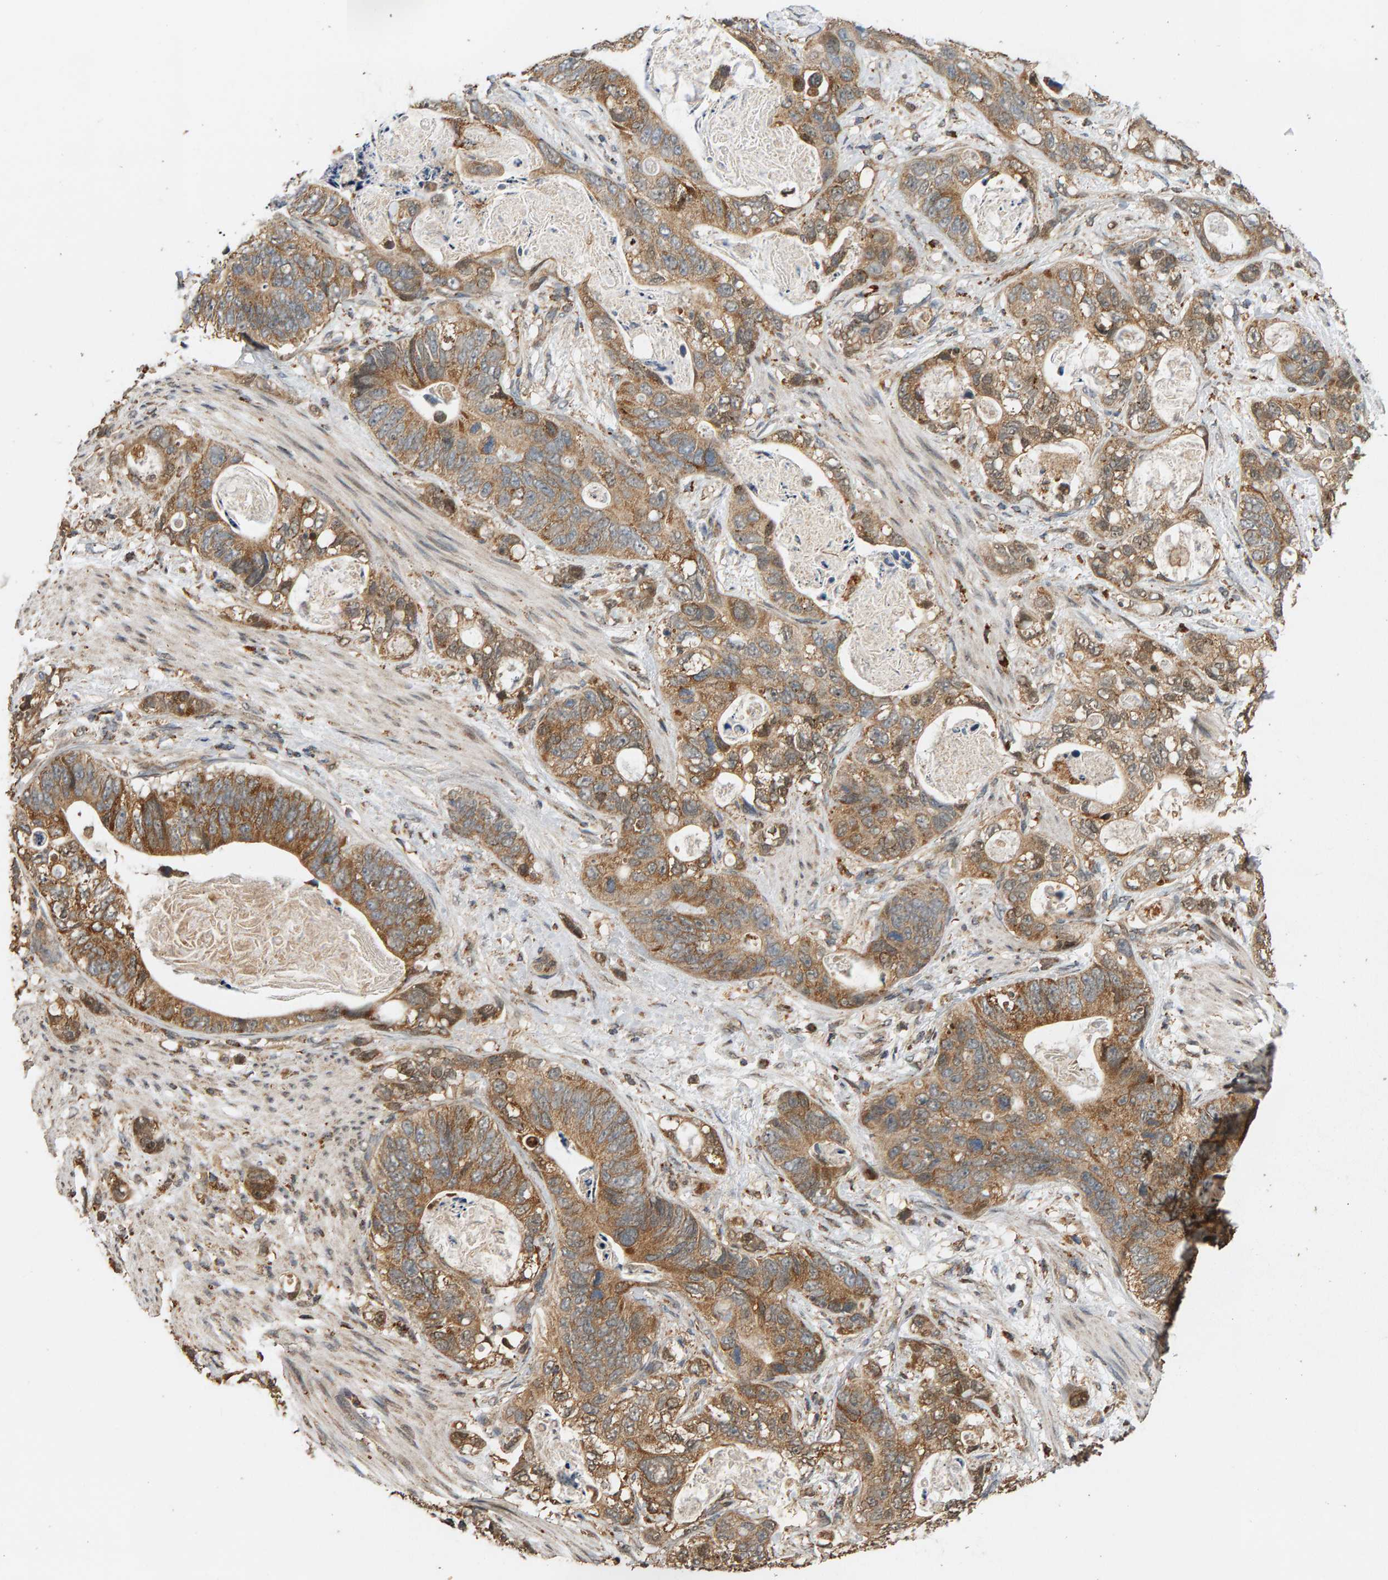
{"staining": {"intensity": "moderate", "quantity": ">75%", "location": "cytoplasmic/membranous"}, "tissue": "stomach cancer", "cell_type": "Tumor cells", "image_type": "cancer", "snomed": [{"axis": "morphology", "description": "Normal tissue, NOS"}, {"axis": "morphology", "description": "Adenocarcinoma, NOS"}, {"axis": "topography", "description": "Stomach"}], "caption": "Tumor cells display medium levels of moderate cytoplasmic/membranous staining in approximately >75% of cells in human adenocarcinoma (stomach). (Brightfield microscopy of DAB IHC at high magnification).", "gene": "GSTK1", "patient": {"sex": "female", "age": 89}}